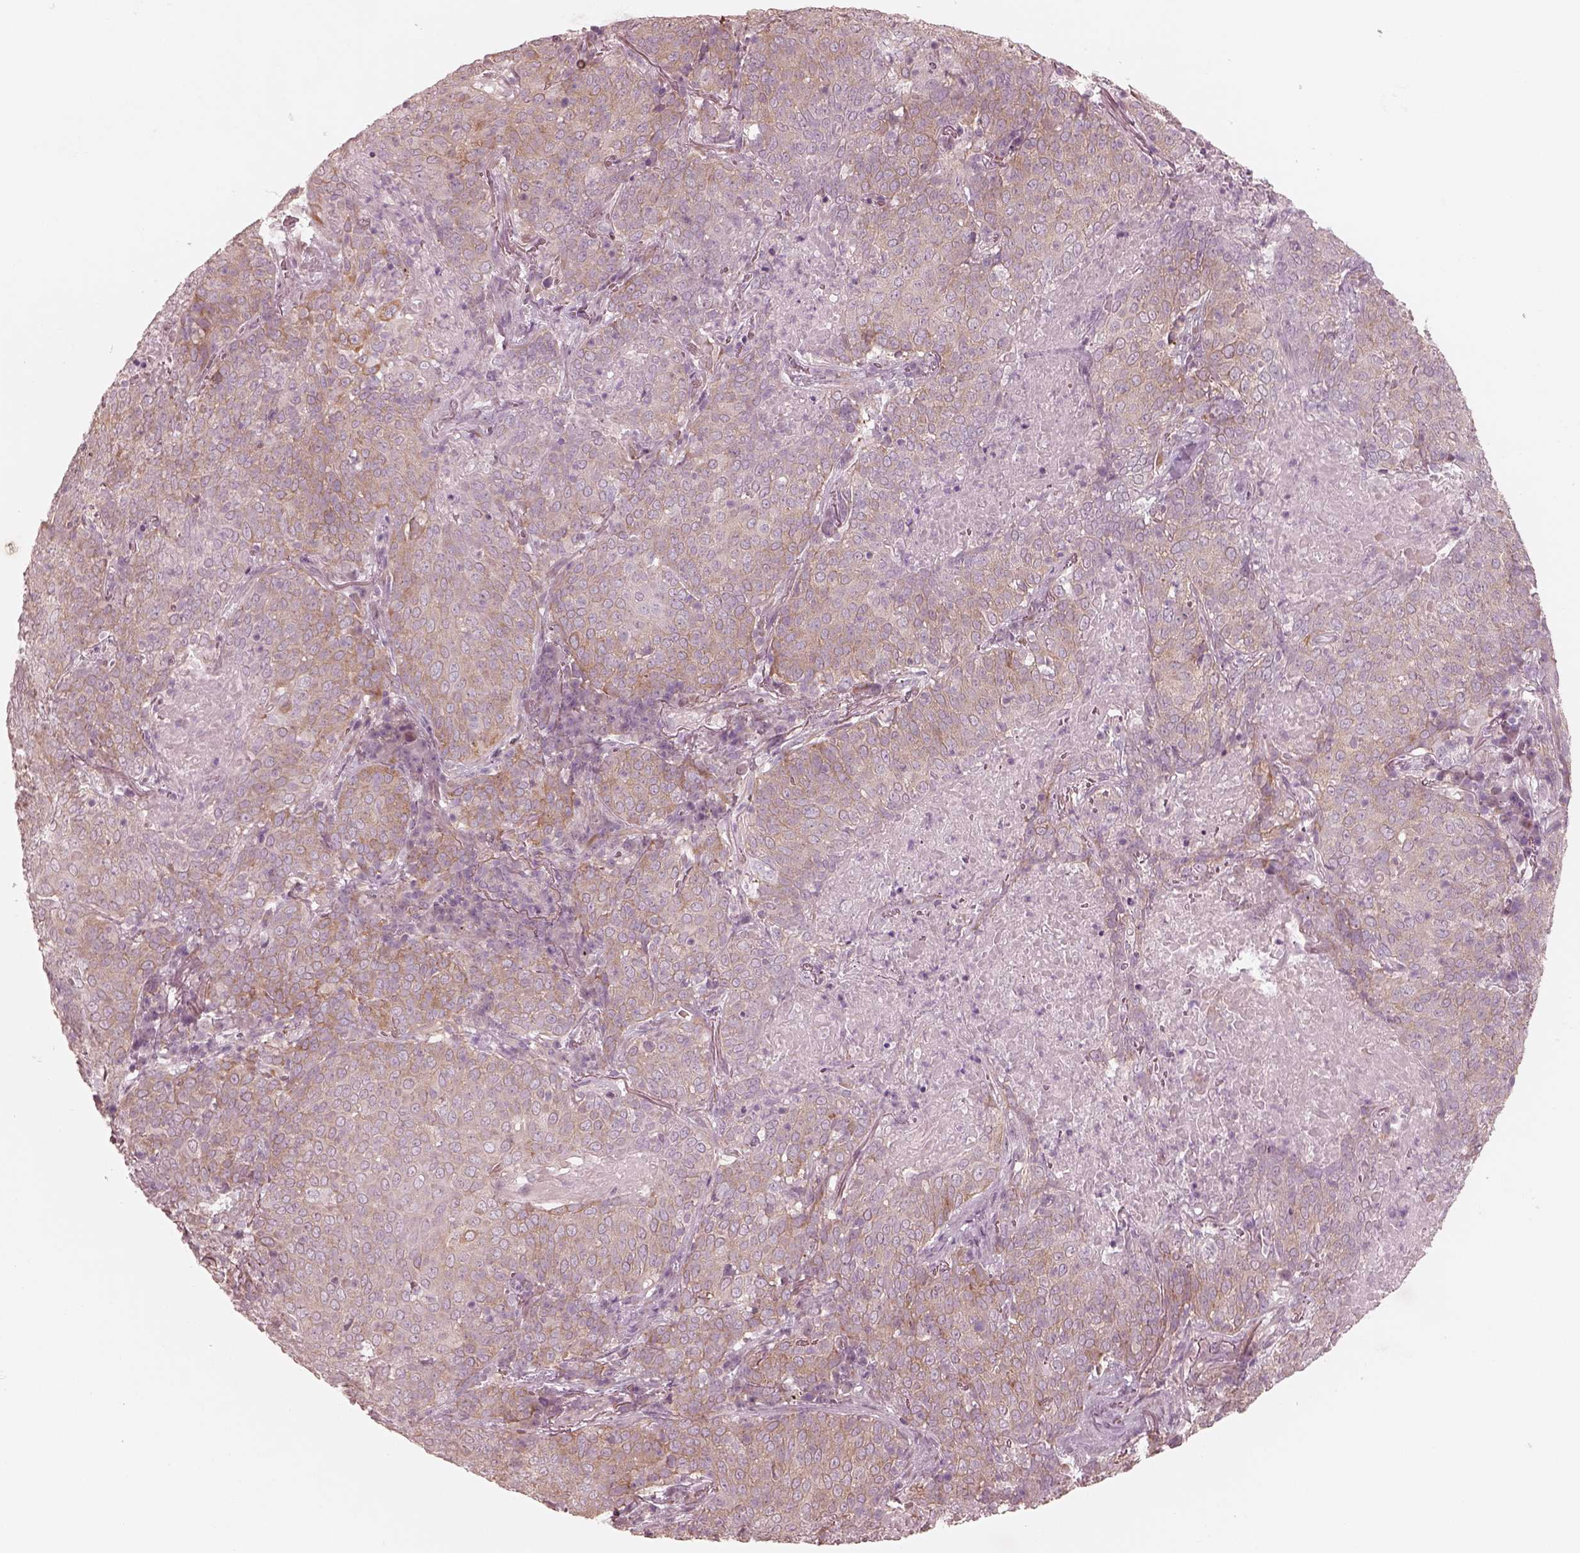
{"staining": {"intensity": "weak", "quantity": "<25%", "location": "cytoplasmic/membranous"}, "tissue": "lung cancer", "cell_type": "Tumor cells", "image_type": "cancer", "snomed": [{"axis": "morphology", "description": "Squamous cell carcinoma, NOS"}, {"axis": "topography", "description": "Lung"}], "caption": "Tumor cells show no significant protein staining in squamous cell carcinoma (lung).", "gene": "RAB3C", "patient": {"sex": "male", "age": 82}}